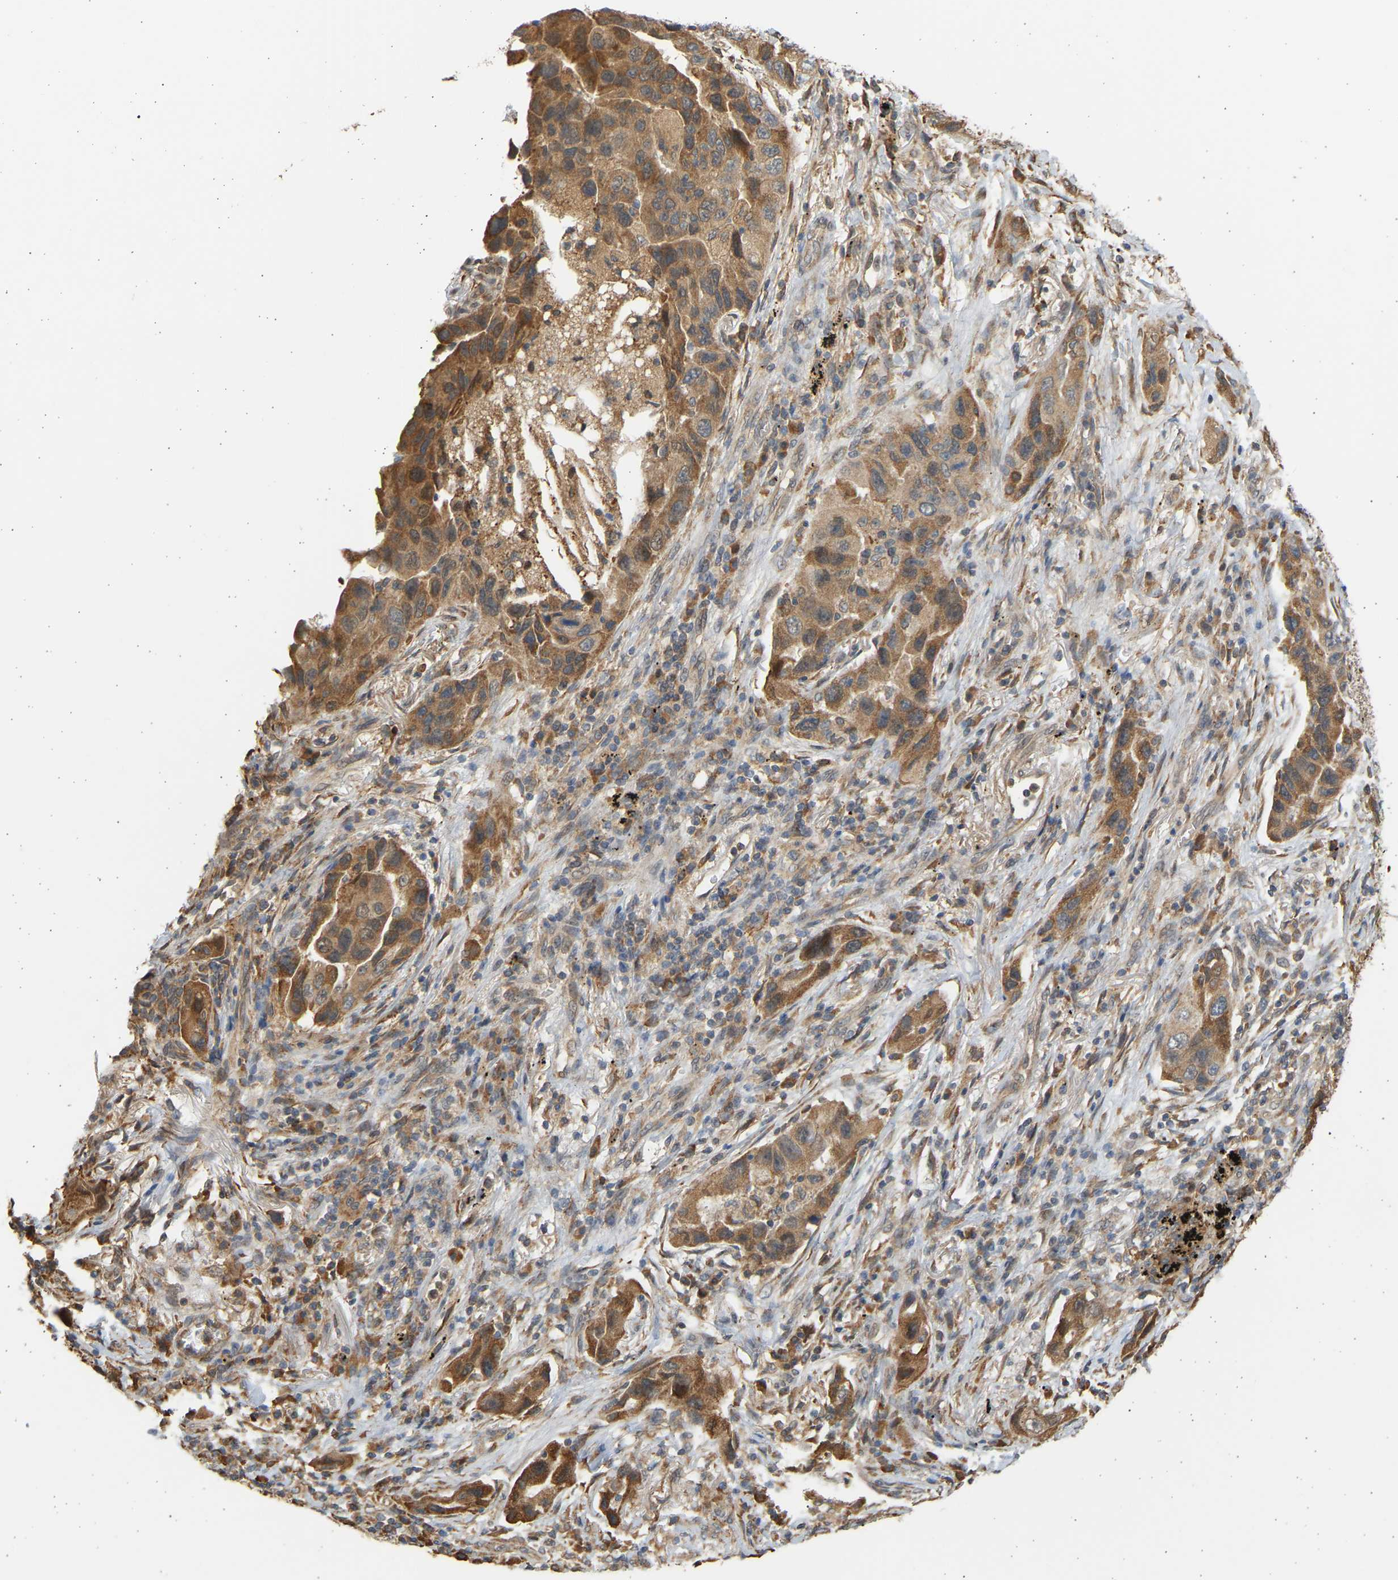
{"staining": {"intensity": "moderate", "quantity": ">75%", "location": "cytoplasmic/membranous"}, "tissue": "lung cancer", "cell_type": "Tumor cells", "image_type": "cancer", "snomed": [{"axis": "morphology", "description": "Adenocarcinoma, NOS"}, {"axis": "topography", "description": "Lung"}], "caption": "Protein expression analysis of human lung cancer (adenocarcinoma) reveals moderate cytoplasmic/membranous expression in about >75% of tumor cells. (brown staining indicates protein expression, while blue staining denotes nuclei).", "gene": "B4GALT6", "patient": {"sex": "female", "age": 65}}